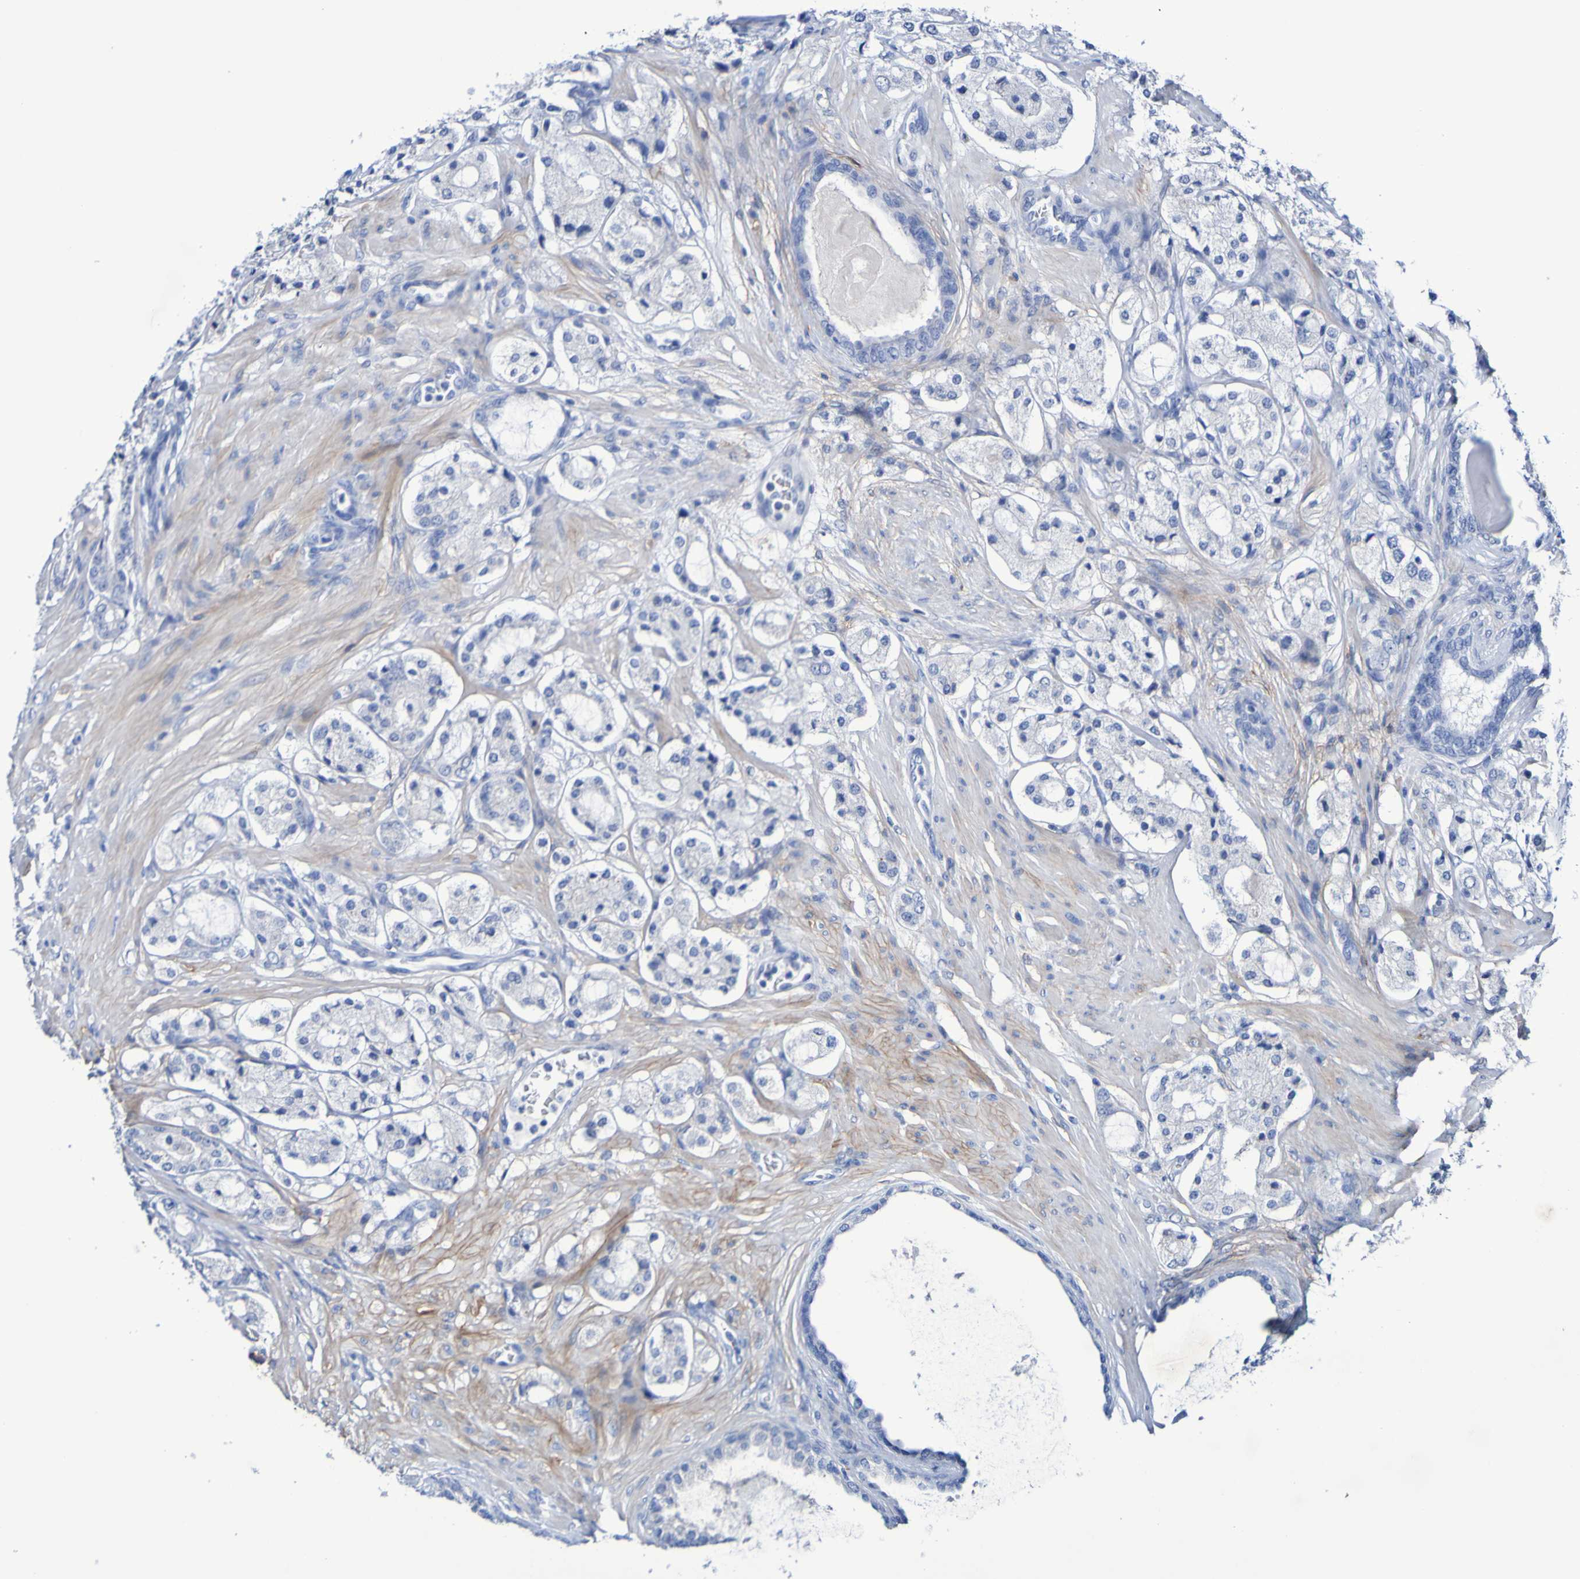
{"staining": {"intensity": "negative", "quantity": "none", "location": "none"}, "tissue": "prostate cancer", "cell_type": "Tumor cells", "image_type": "cancer", "snomed": [{"axis": "morphology", "description": "Adenocarcinoma, High grade"}, {"axis": "topography", "description": "Prostate"}], "caption": "IHC photomicrograph of human prostate cancer stained for a protein (brown), which reveals no staining in tumor cells.", "gene": "SGCB", "patient": {"sex": "male", "age": 65}}